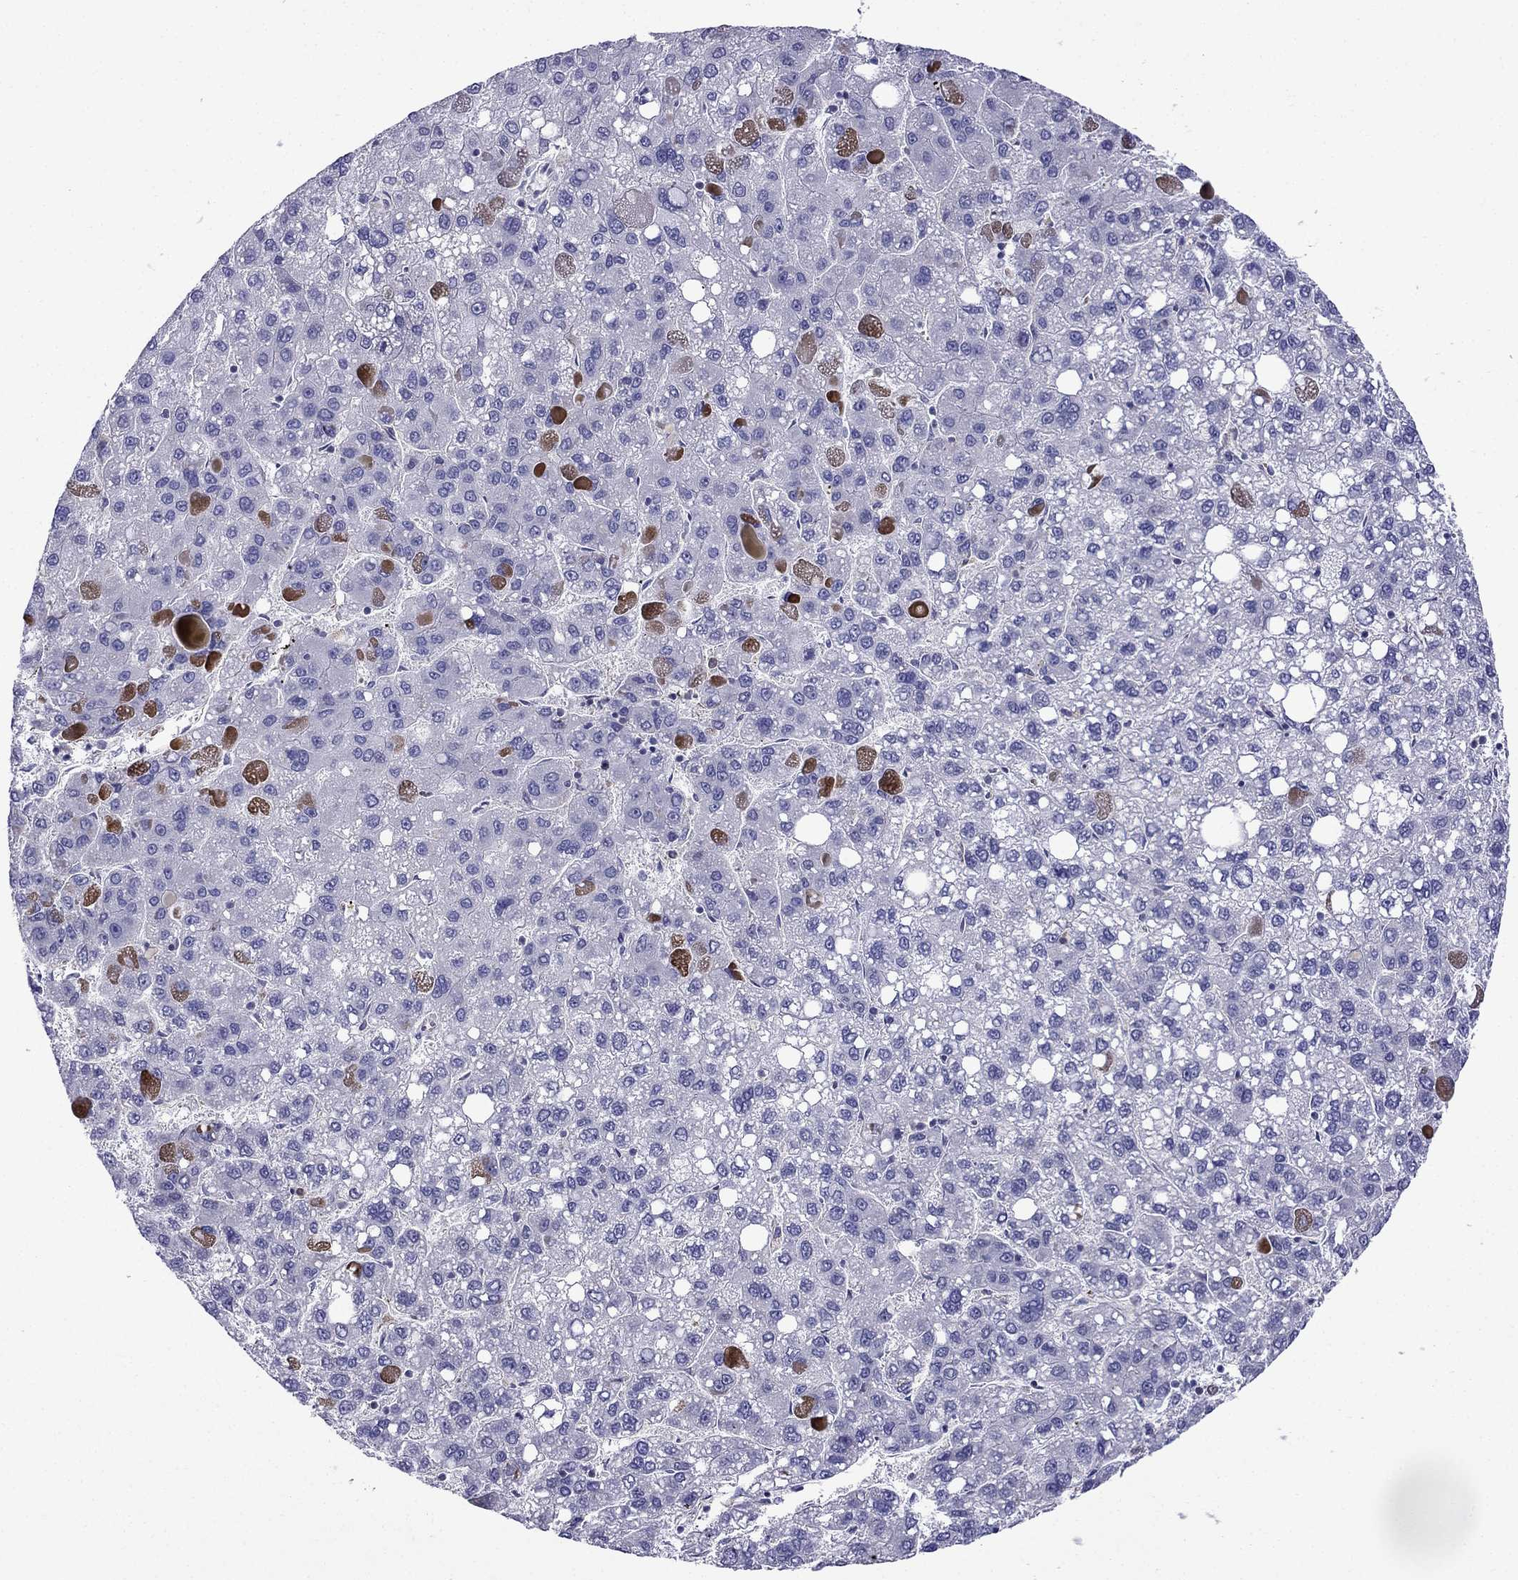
{"staining": {"intensity": "negative", "quantity": "none", "location": "none"}, "tissue": "liver cancer", "cell_type": "Tumor cells", "image_type": "cancer", "snomed": [{"axis": "morphology", "description": "Carcinoma, Hepatocellular, NOS"}, {"axis": "topography", "description": "Liver"}], "caption": "Immunohistochemistry image of neoplastic tissue: liver cancer (hepatocellular carcinoma) stained with DAB (3,3'-diaminobenzidine) exhibits no significant protein expression in tumor cells.", "gene": "GNAL", "patient": {"sex": "female", "age": 82}}